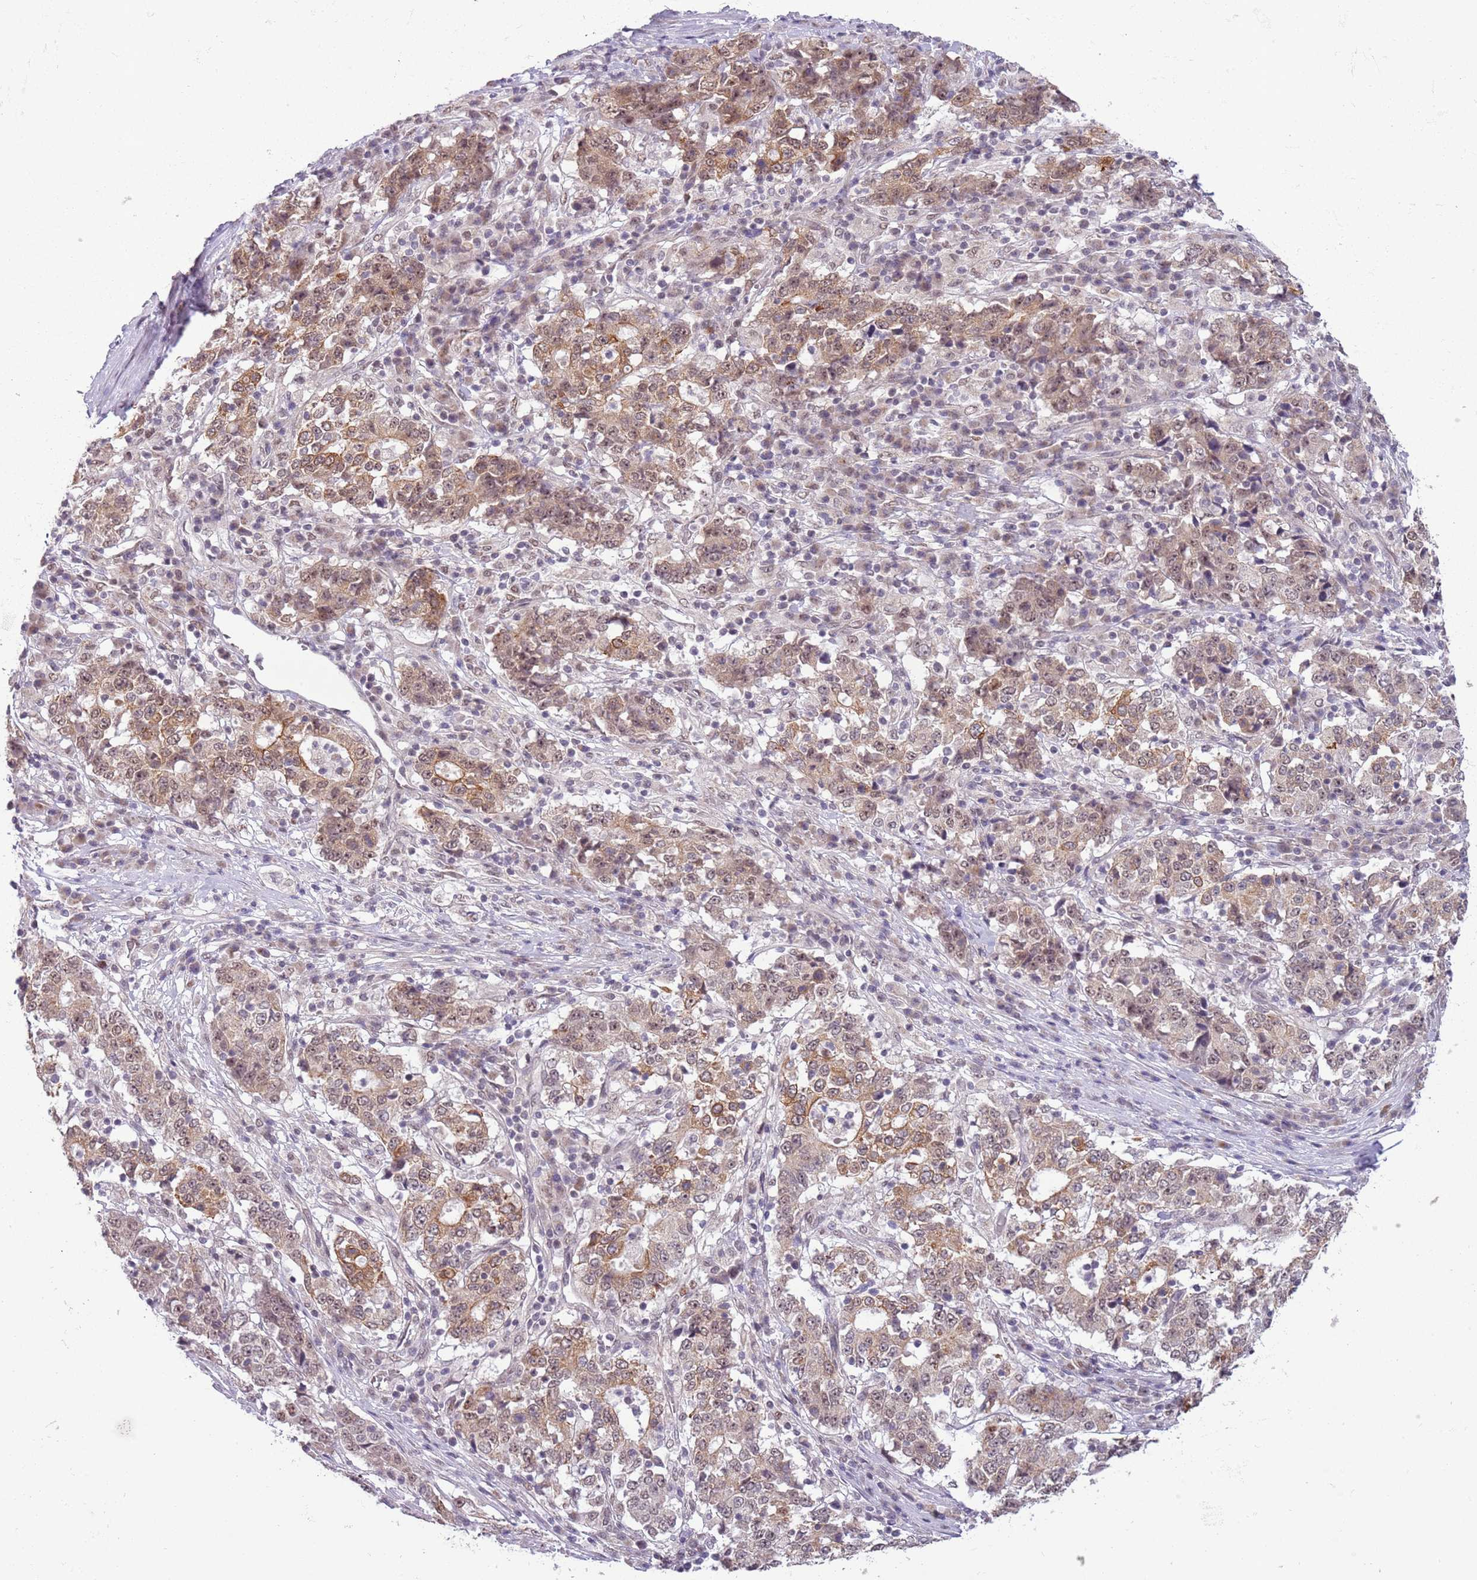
{"staining": {"intensity": "weak", "quantity": "25%-75%", "location": "cytoplasmic/membranous,nuclear"}, "tissue": "stomach cancer", "cell_type": "Tumor cells", "image_type": "cancer", "snomed": [{"axis": "morphology", "description": "Adenocarcinoma, NOS"}, {"axis": "topography", "description": "Stomach"}], "caption": "Tumor cells exhibit low levels of weak cytoplasmic/membranous and nuclear expression in approximately 25%-75% of cells in stomach adenocarcinoma.", "gene": "FAM120AOS", "patient": {"sex": "male", "age": 59}}